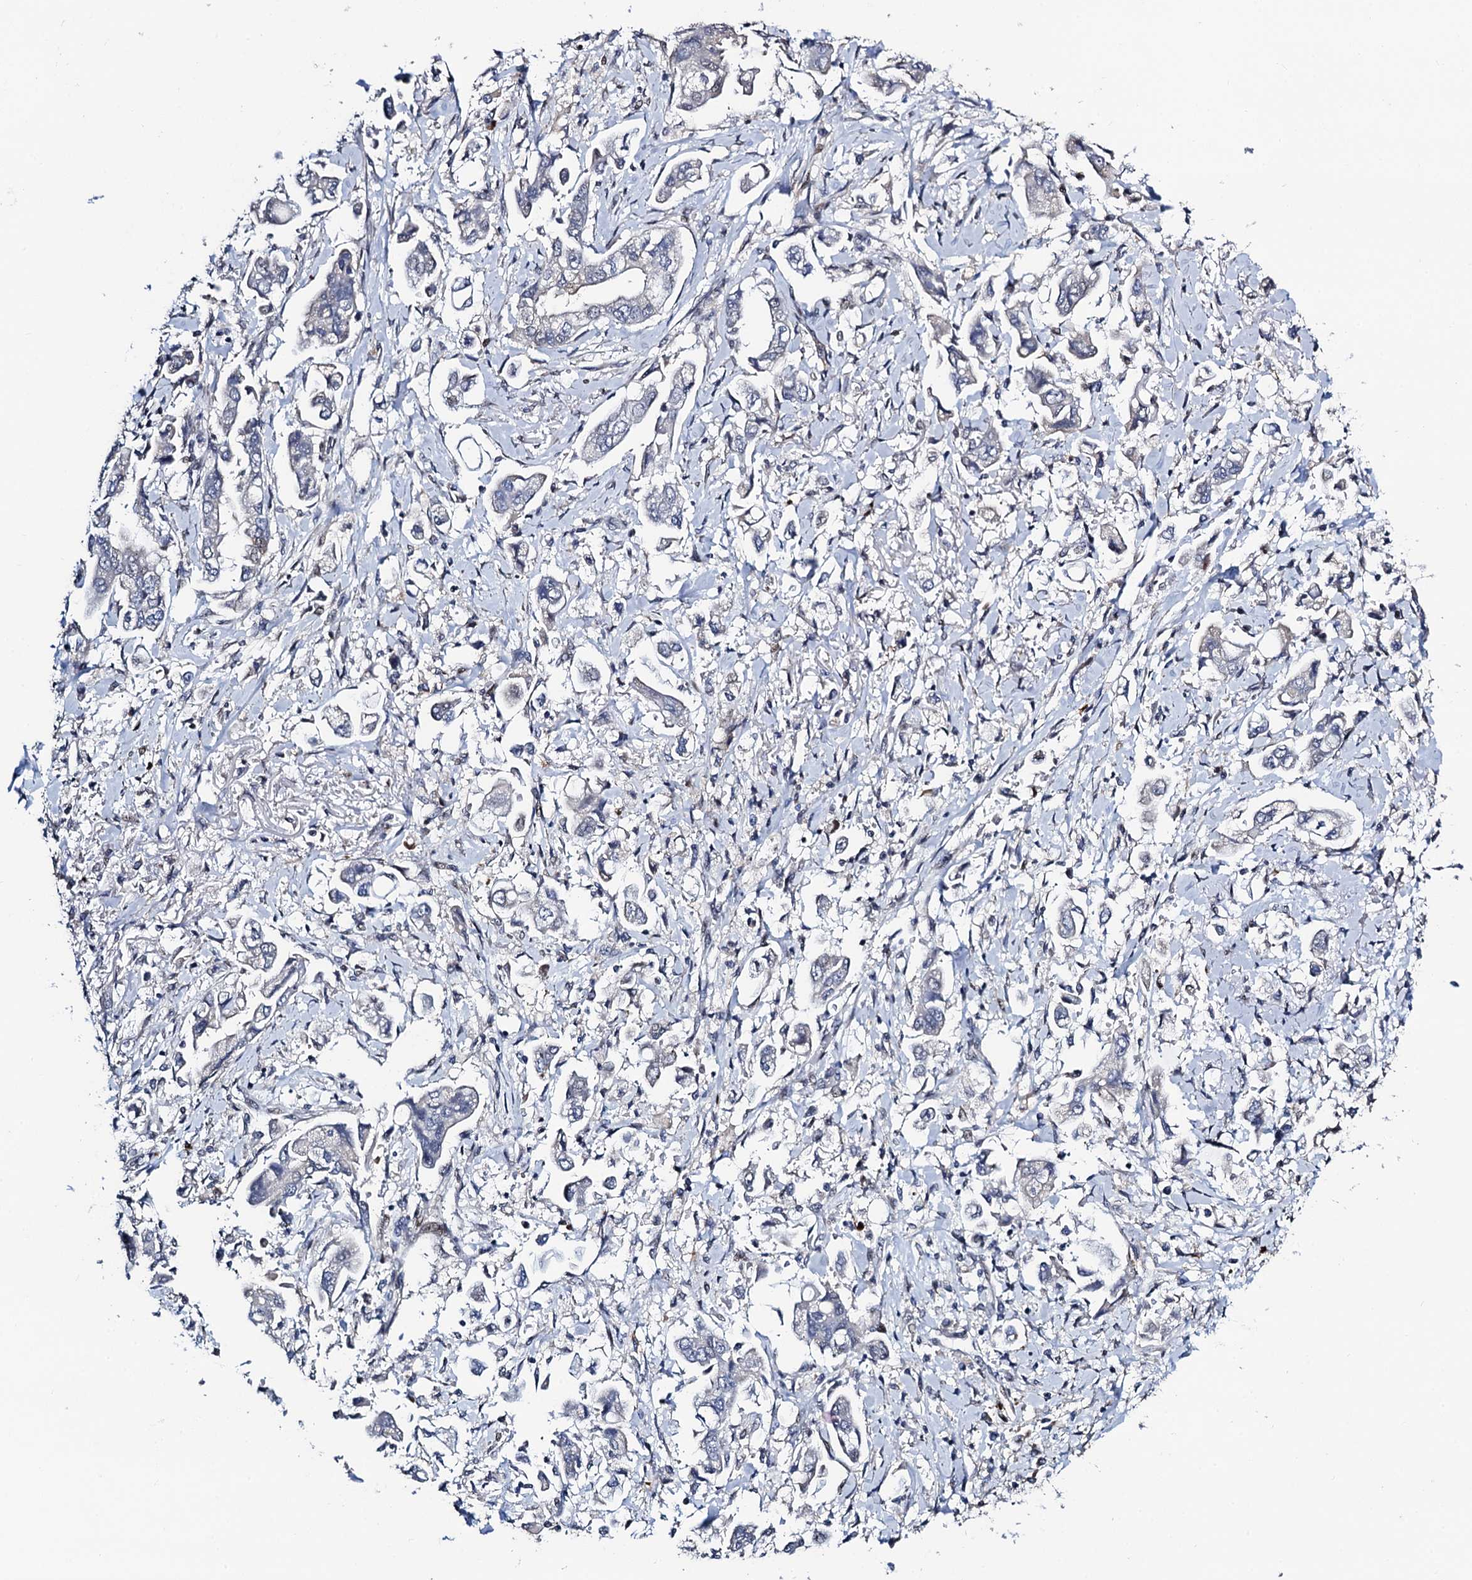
{"staining": {"intensity": "negative", "quantity": "none", "location": "none"}, "tissue": "stomach cancer", "cell_type": "Tumor cells", "image_type": "cancer", "snomed": [{"axis": "morphology", "description": "Adenocarcinoma, NOS"}, {"axis": "topography", "description": "Stomach"}], "caption": "This is an immunohistochemistry image of human adenocarcinoma (stomach). There is no positivity in tumor cells.", "gene": "FAM222A", "patient": {"sex": "male", "age": 62}}